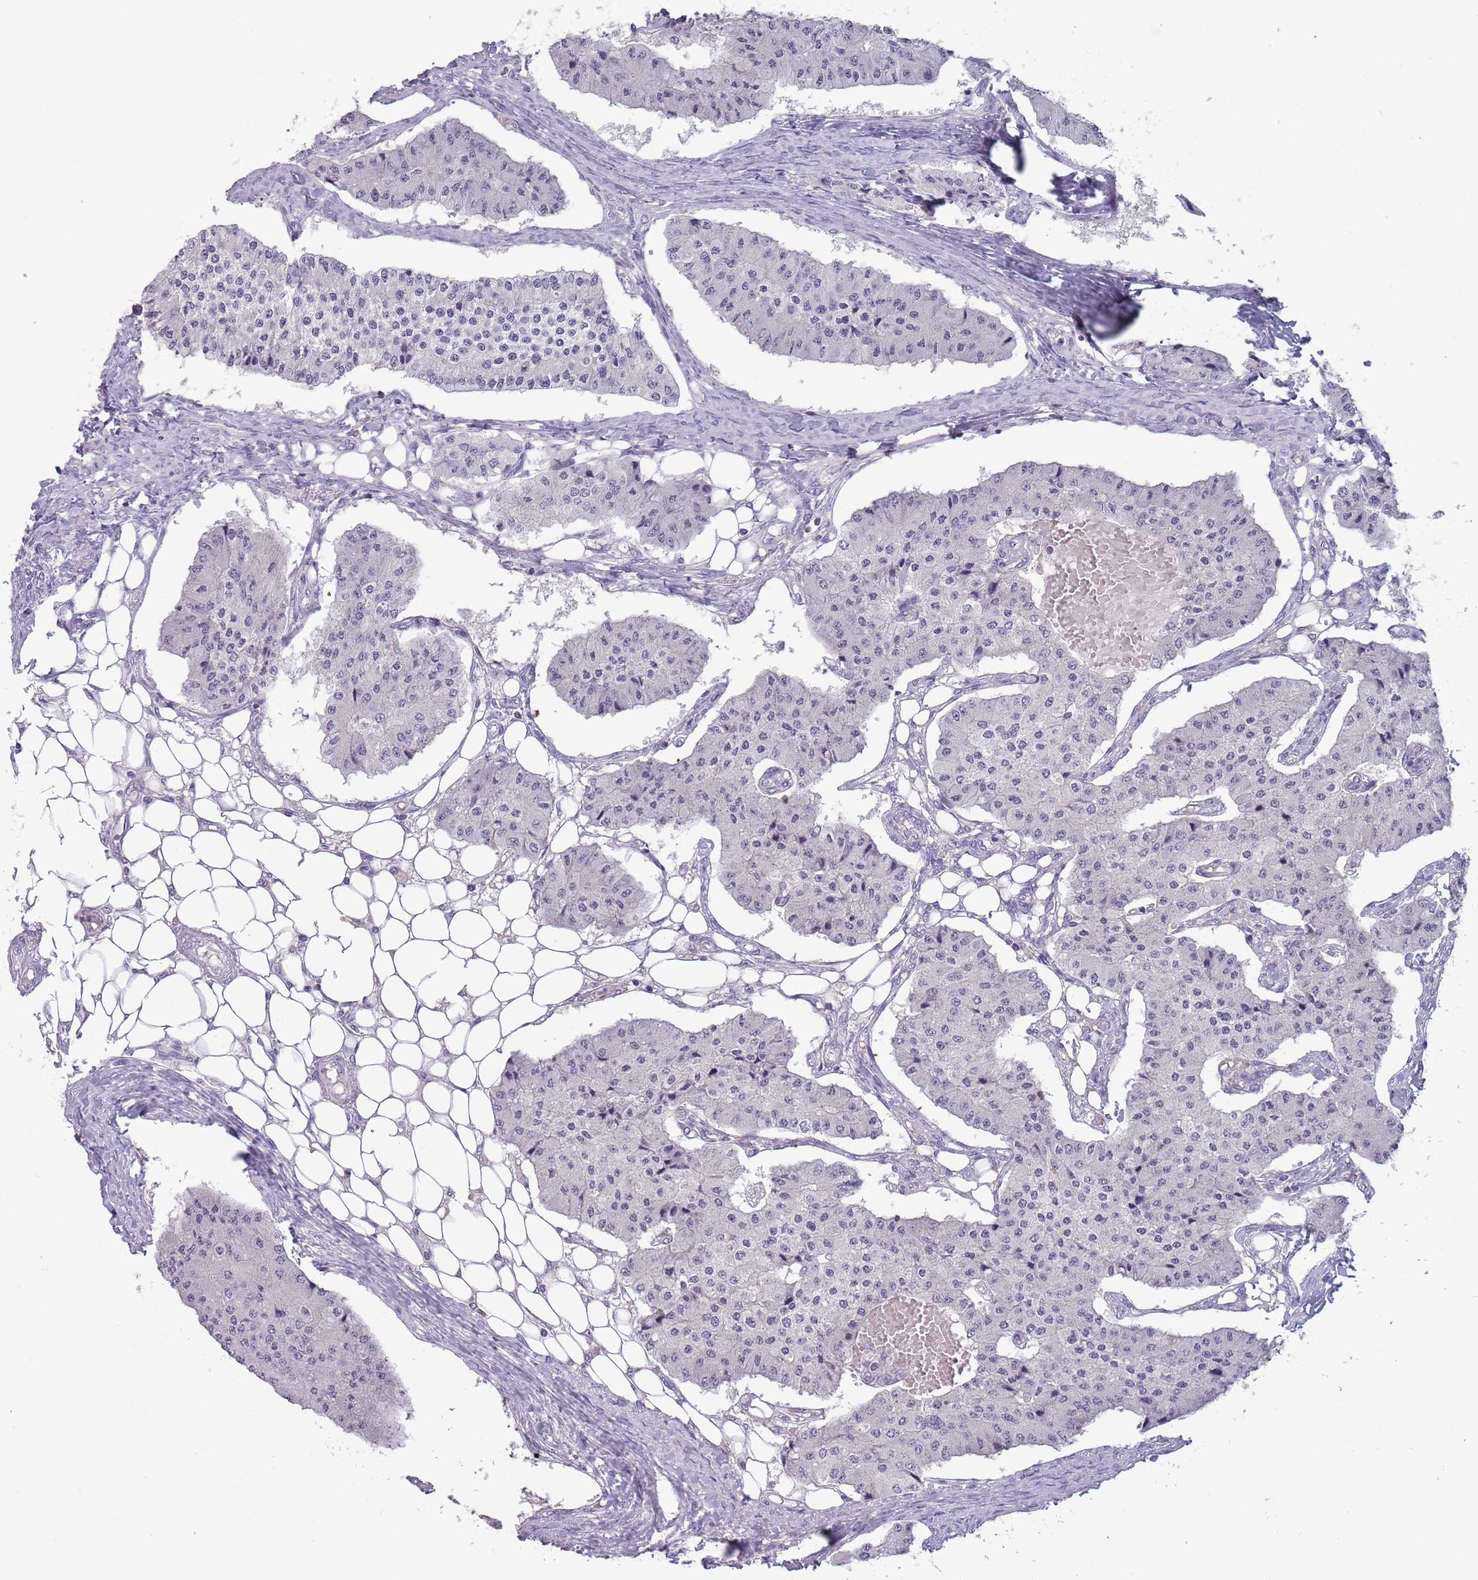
{"staining": {"intensity": "negative", "quantity": "none", "location": "none"}, "tissue": "carcinoid", "cell_type": "Tumor cells", "image_type": "cancer", "snomed": [{"axis": "morphology", "description": "Carcinoid, malignant, NOS"}, {"axis": "topography", "description": "Colon"}], "caption": "Image shows no protein expression in tumor cells of malignant carcinoid tissue.", "gene": "SUN5", "patient": {"sex": "female", "age": 52}}